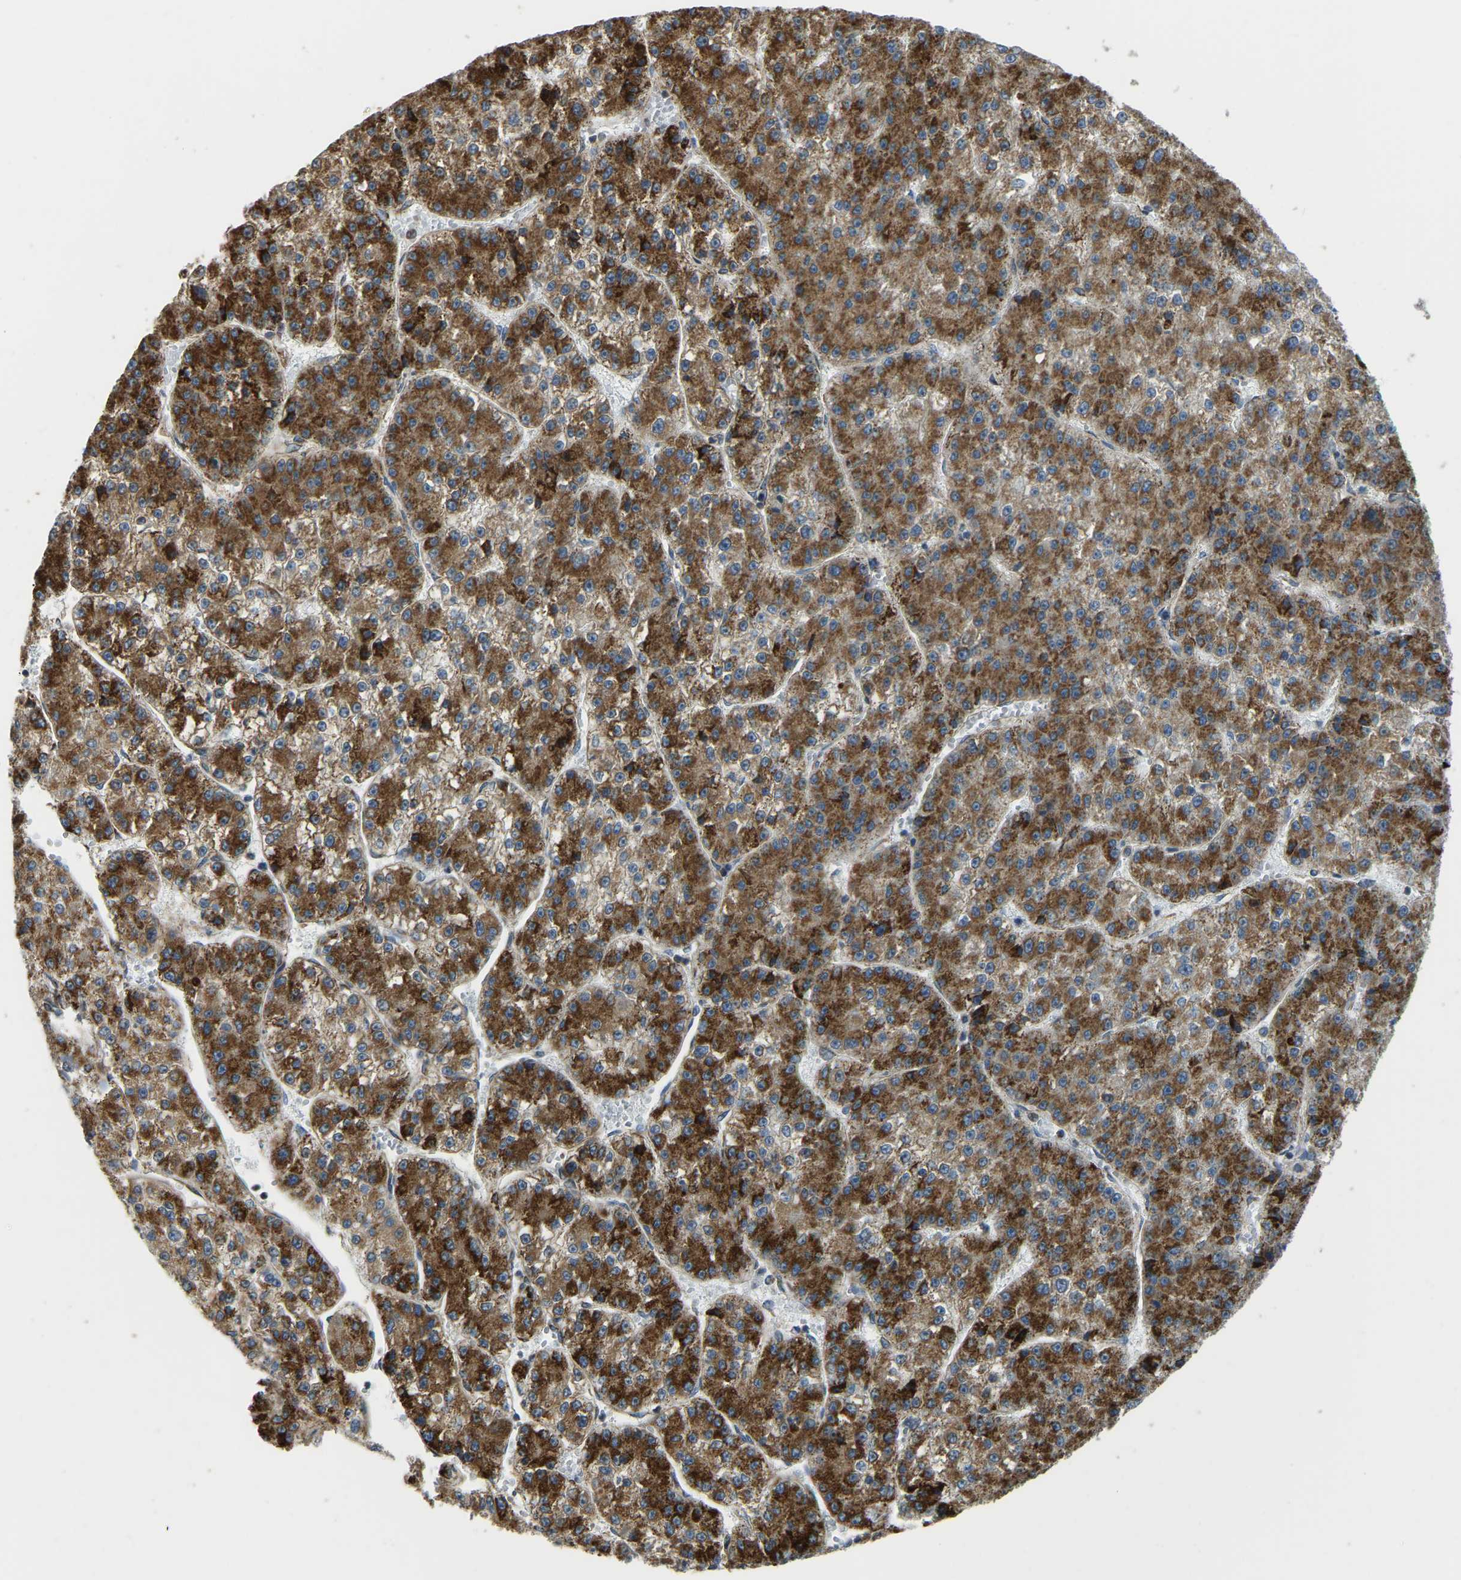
{"staining": {"intensity": "strong", "quantity": ">75%", "location": "cytoplasmic/membranous"}, "tissue": "liver cancer", "cell_type": "Tumor cells", "image_type": "cancer", "snomed": [{"axis": "morphology", "description": "Carcinoma, Hepatocellular, NOS"}, {"axis": "topography", "description": "Liver"}], "caption": "IHC micrograph of human liver cancer stained for a protein (brown), which demonstrates high levels of strong cytoplasmic/membranous expression in approximately >75% of tumor cells.", "gene": "PSMD7", "patient": {"sex": "female", "age": 73}}